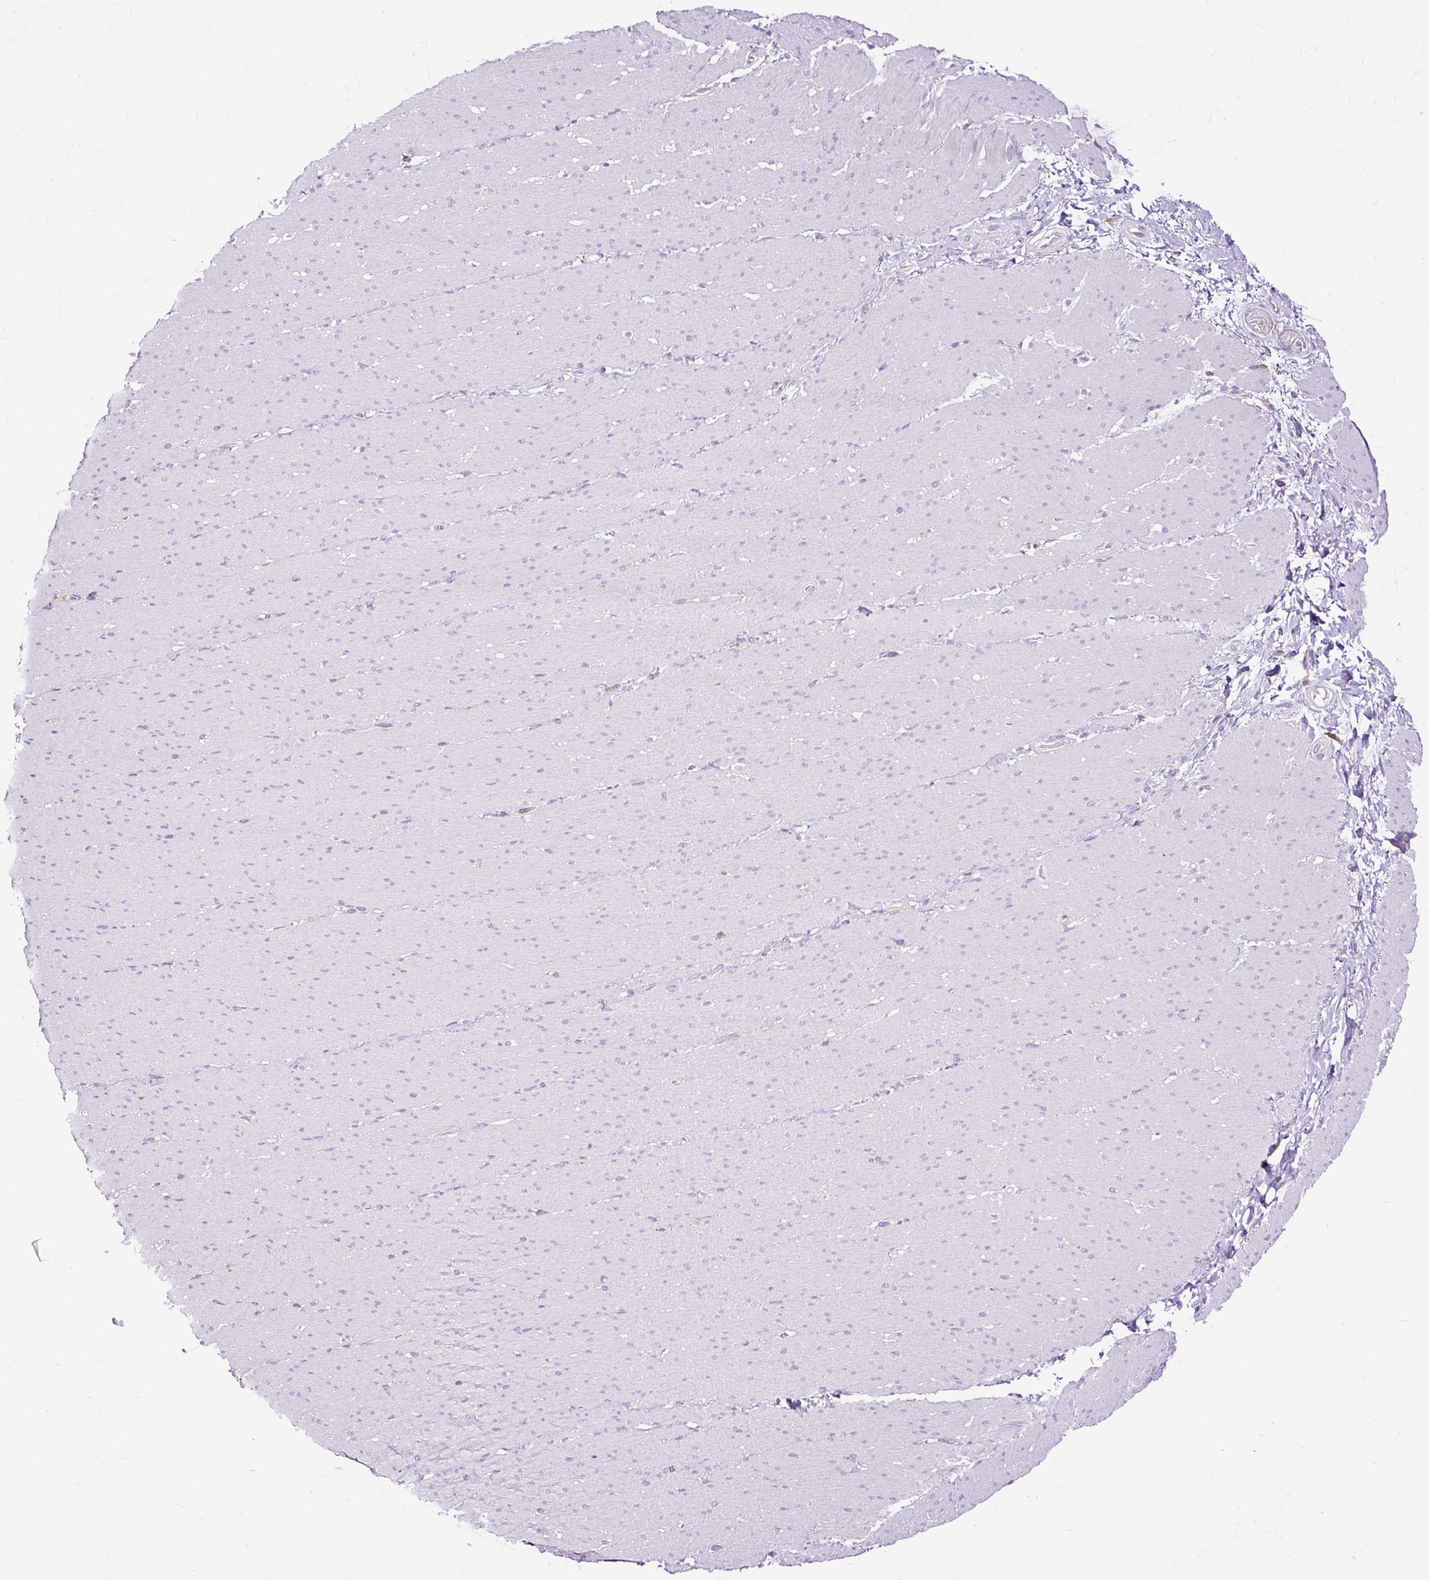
{"staining": {"intensity": "negative", "quantity": "none", "location": "none"}, "tissue": "smooth muscle", "cell_type": "Smooth muscle cells", "image_type": "normal", "snomed": [{"axis": "morphology", "description": "Normal tissue, NOS"}, {"axis": "topography", "description": "Smooth muscle"}, {"axis": "topography", "description": "Rectum"}], "caption": "Immunohistochemistry (IHC) photomicrograph of benign smooth muscle: smooth muscle stained with DAB (3,3'-diaminobenzidine) demonstrates no significant protein staining in smooth muscle cells. (DAB (3,3'-diaminobenzidine) IHC visualized using brightfield microscopy, high magnification).", "gene": "TWF2", "patient": {"sex": "male", "age": 53}}